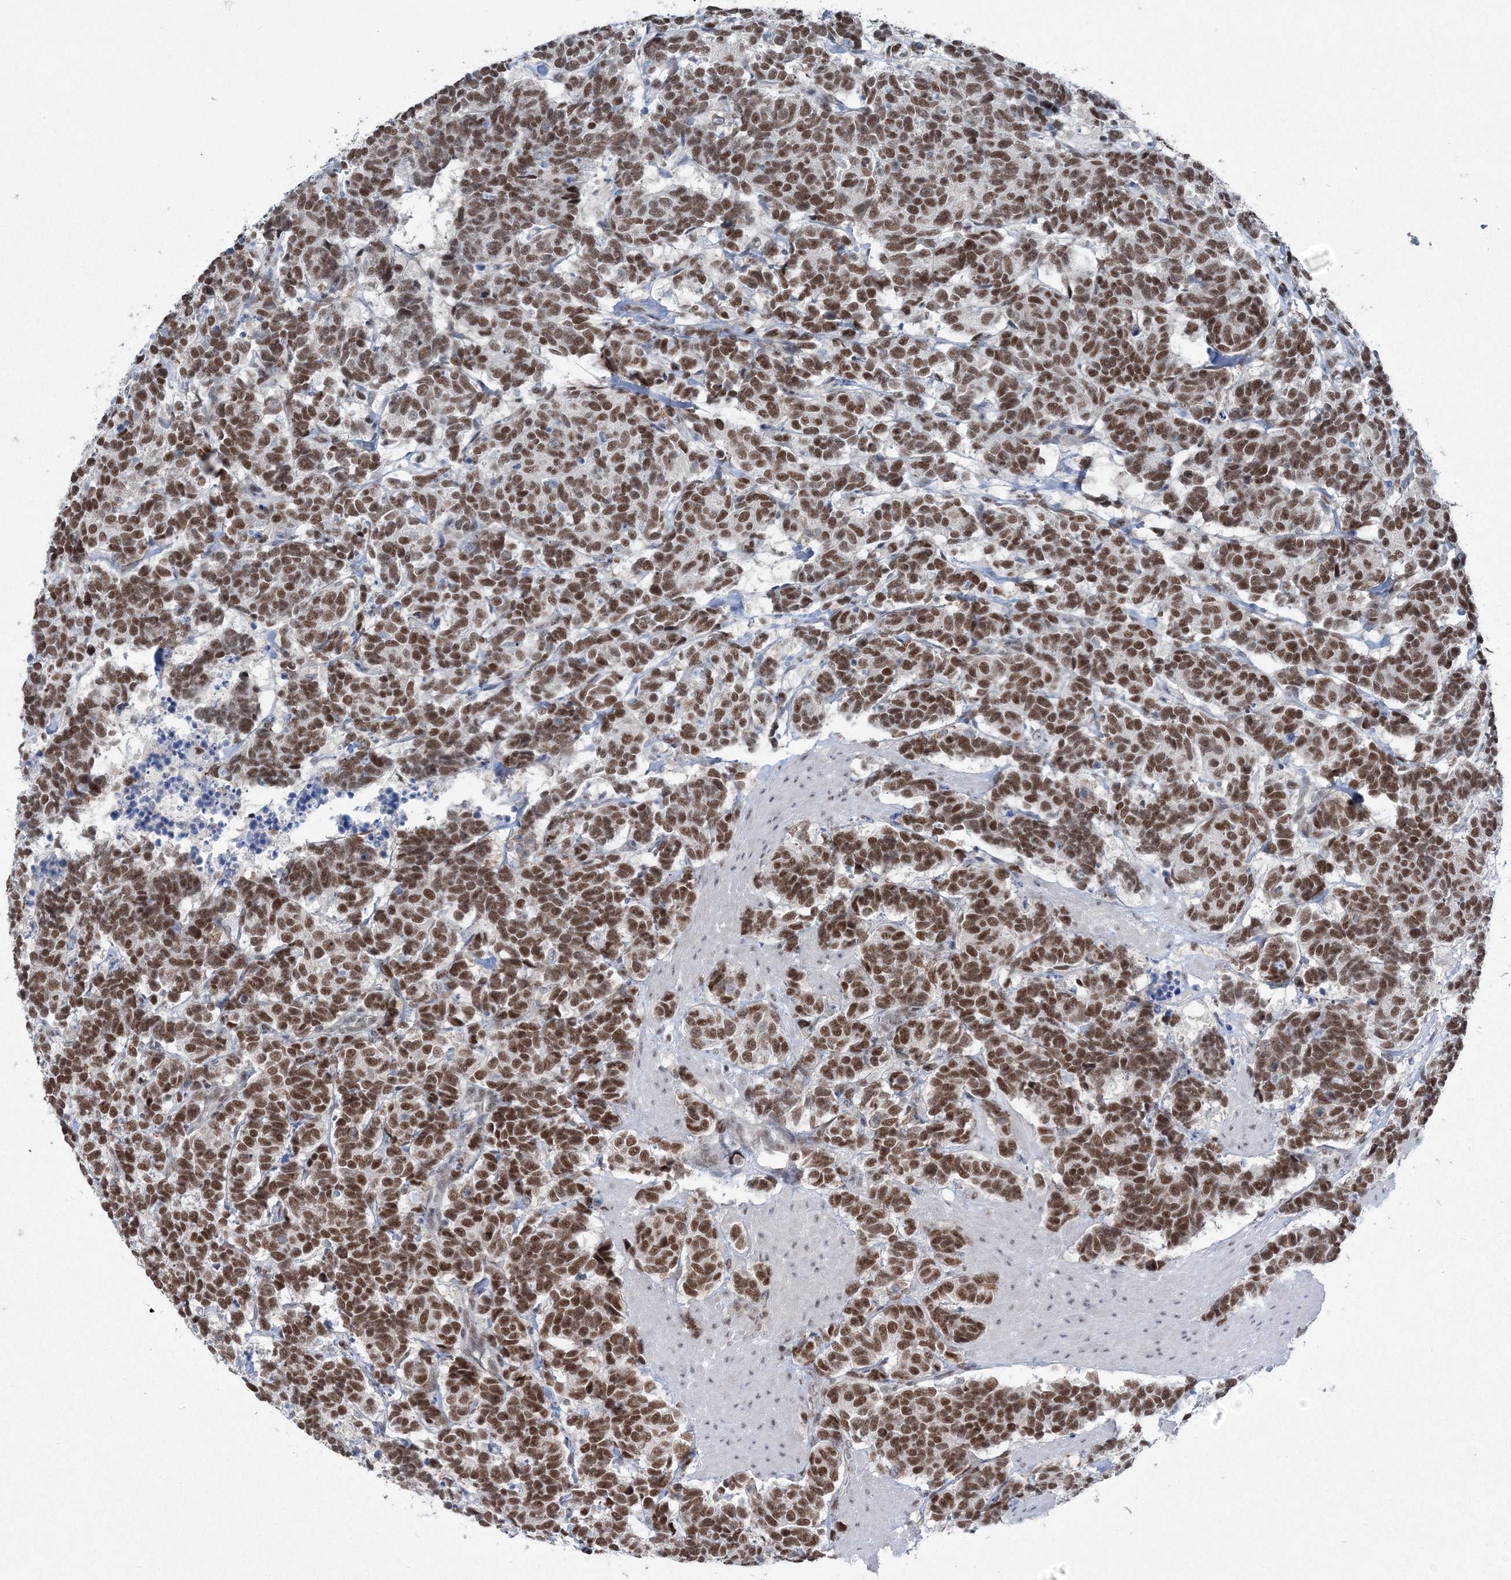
{"staining": {"intensity": "moderate", "quantity": ">75%", "location": "nuclear"}, "tissue": "carcinoid", "cell_type": "Tumor cells", "image_type": "cancer", "snomed": [{"axis": "morphology", "description": "Carcinoma, NOS"}, {"axis": "morphology", "description": "Carcinoid, malignant, NOS"}, {"axis": "topography", "description": "Urinary bladder"}], "caption": "The immunohistochemical stain highlights moderate nuclear expression in tumor cells of carcinoma tissue.", "gene": "PDS5A", "patient": {"sex": "male", "age": 57}}